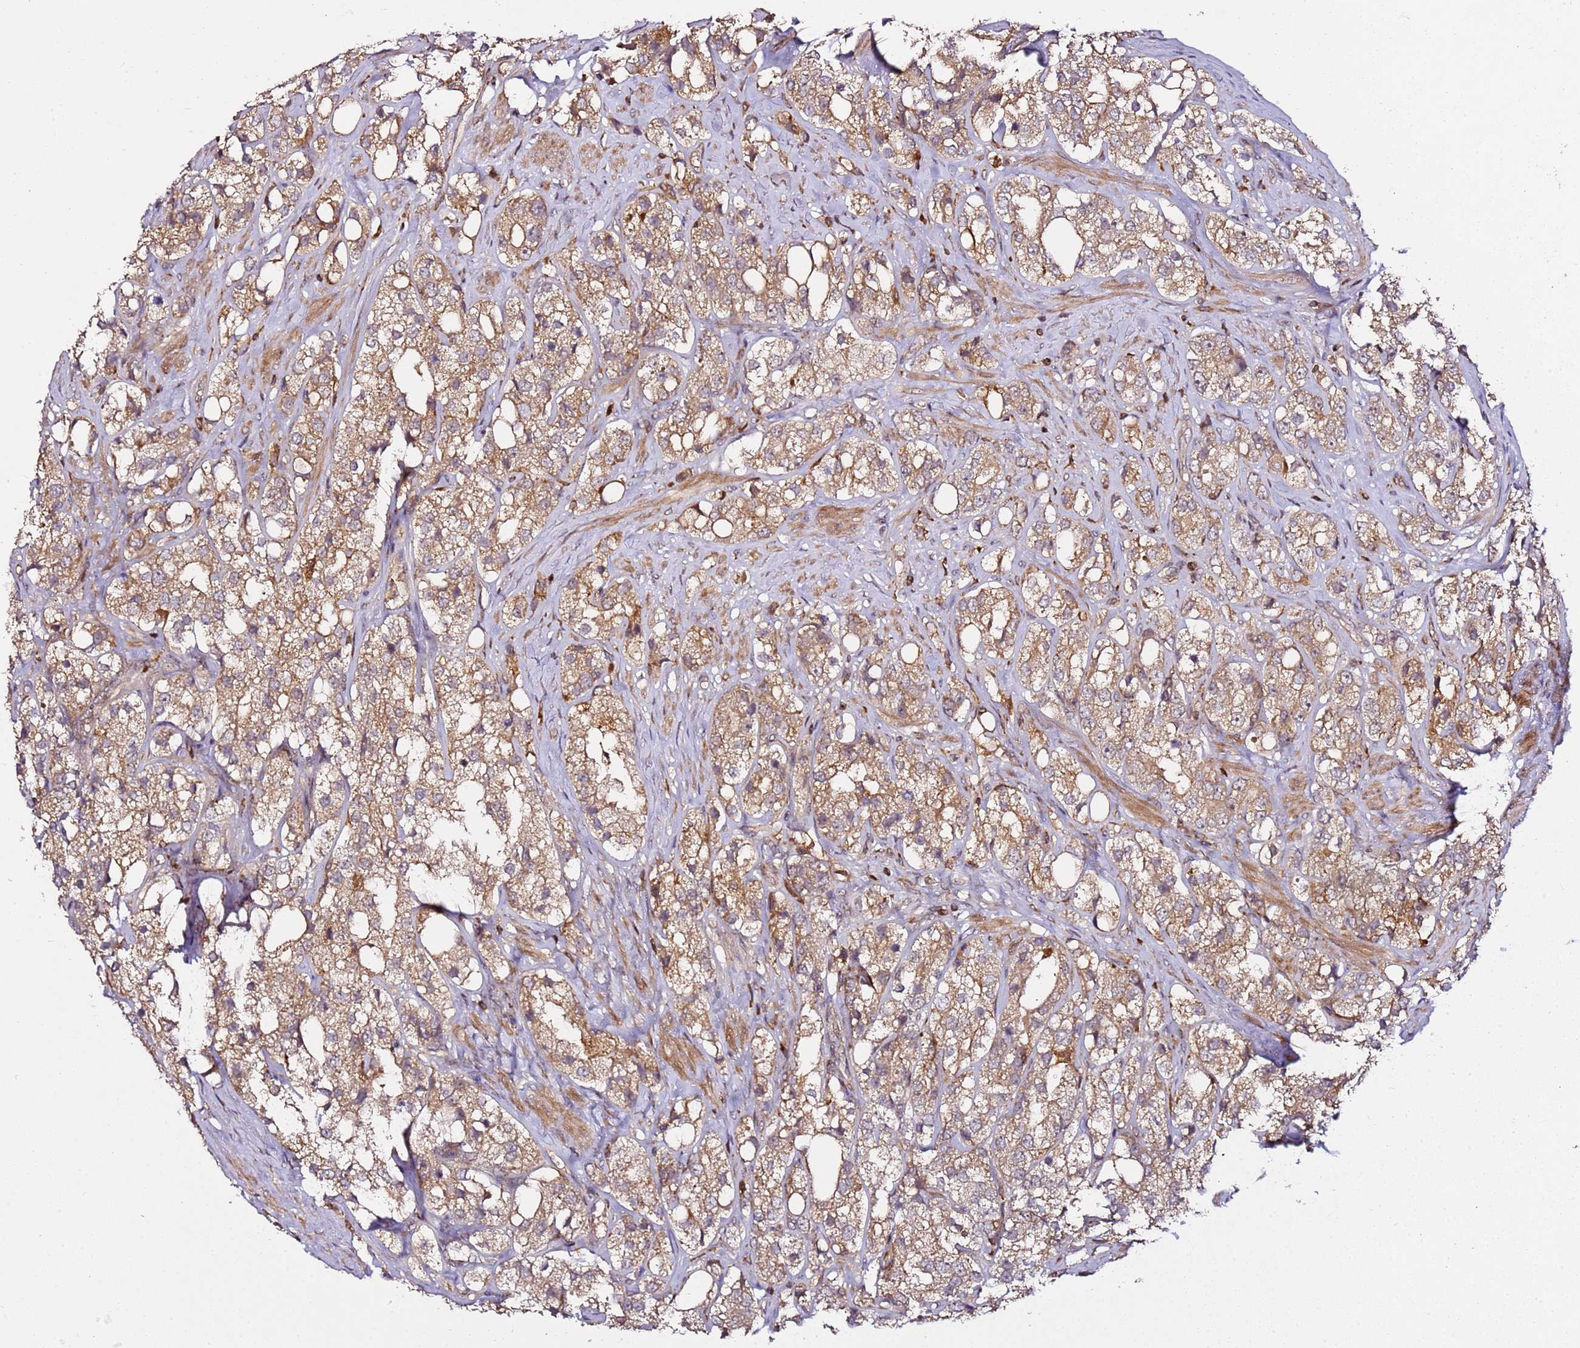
{"staining": {"intensity": "moderate", "quantity": ">75%", "location": "cytoplasmic/membranous"}, "tissue": "prostate cancer", "cell_type": "Tumor cells", "image_type": "cancer", "snomed": [{"axis": "morphology", "description": "Adenocarcinoma, NOS"}, {"axis": "topography", "description": "Prostate"}], "caption": "Protein staining displays moderate cytoplasmic/membranous staining in approximately >75% of tumor cells in prostate adenocarcinoma.", "gene": "PRMT7", "patient": {"sex": "male", "age": 79}}